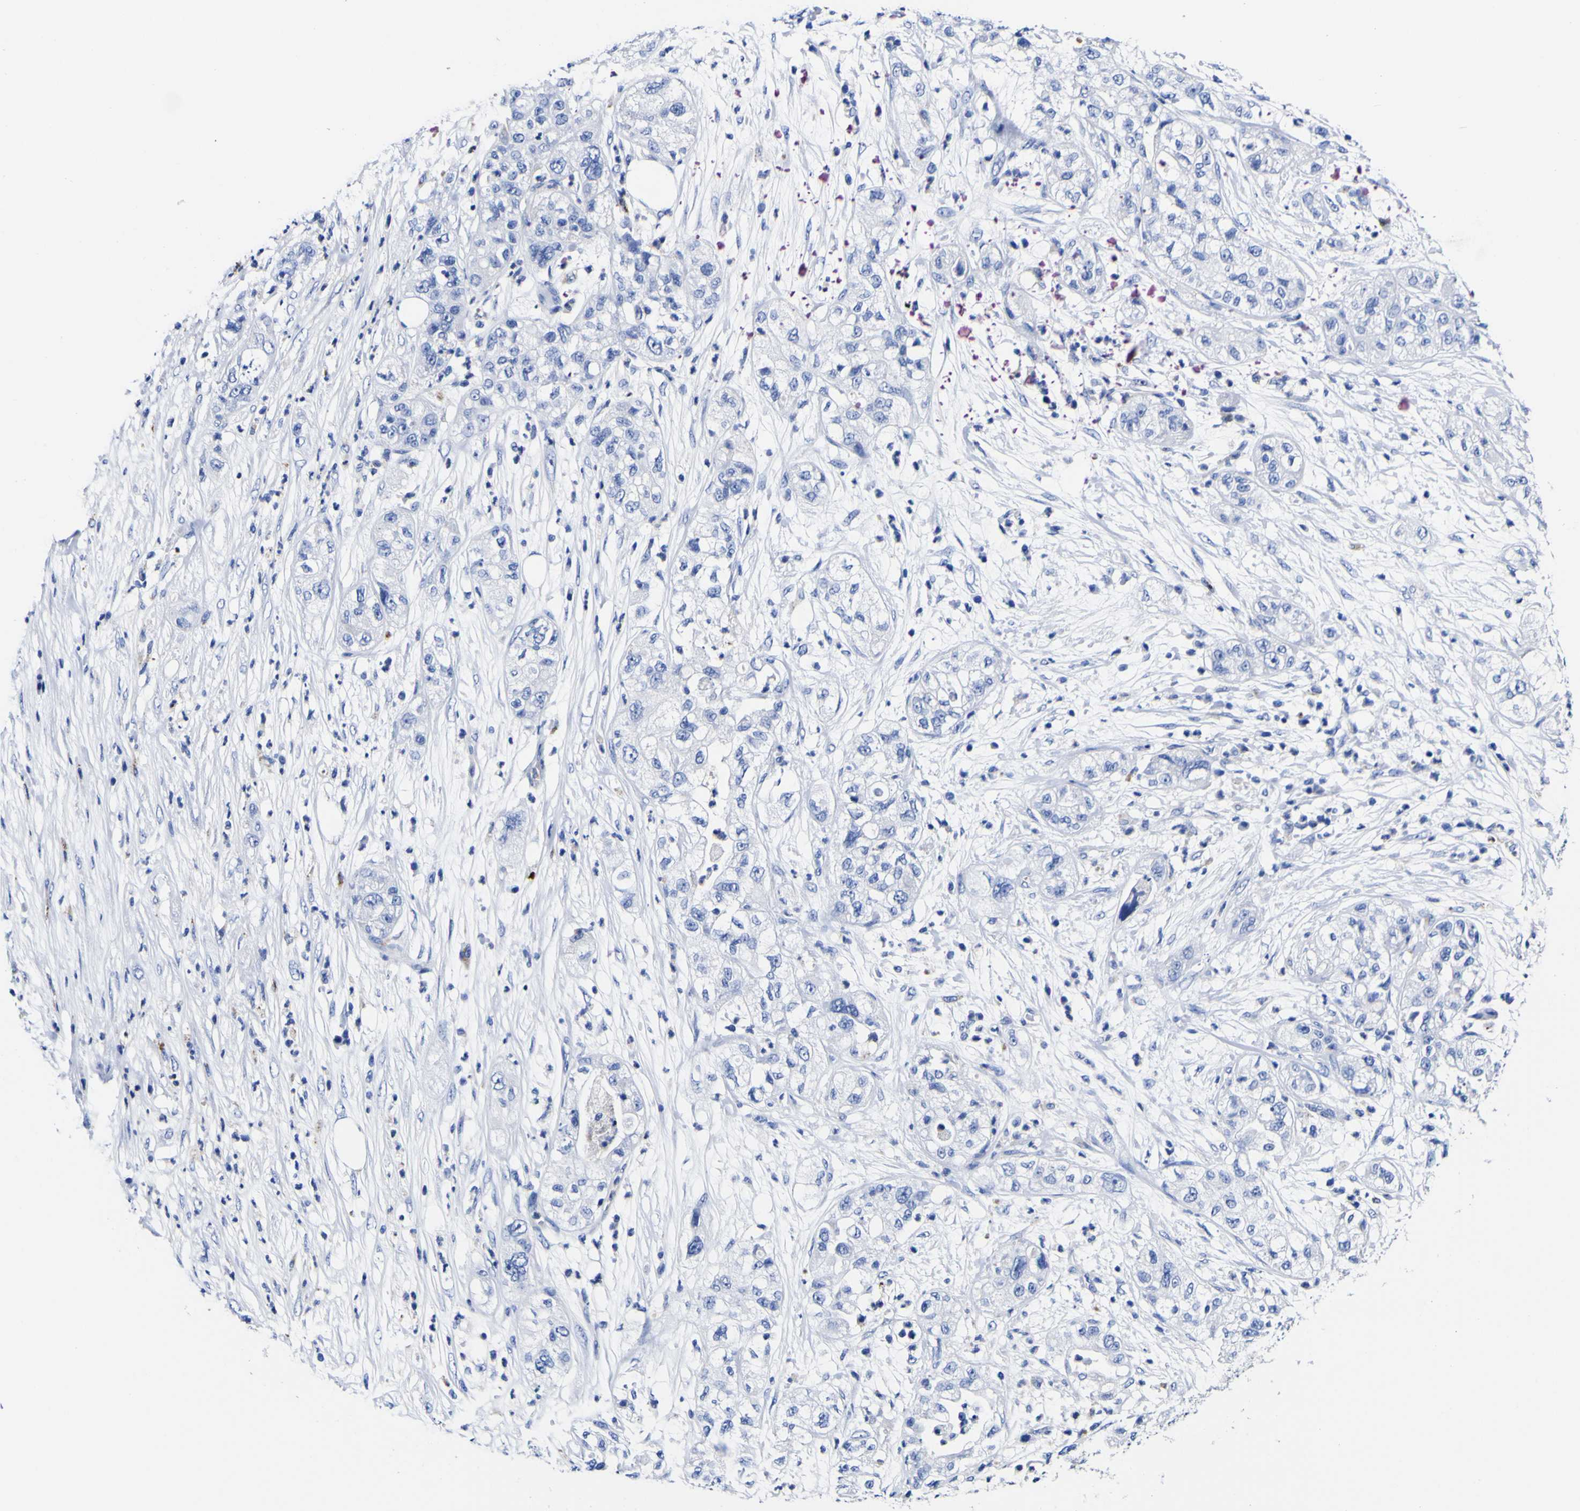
{"staining": {"intensity": "negative", "quantity": "none", "location": "none"}, "tissue": "pancreatic cancer", "cell_type": "Tumor cells", "image_type": "cancer", "snomed": [{"axis": "morphology", "description": "Adenocarcinoma, NOS"}, {"axis": "topography", "description": "Pancreas"}], "caption": "Immunohistochemistry (IHC) histopathology image of human pancreatic adenocarcinoma stained for a protein (brown), which demonstrates no positivity in tumor cells. (DAB IHC with hematoxylin counter stain).", "gene": "HLA-DQA1", "patient": {"sex": "female", "age": 78}}